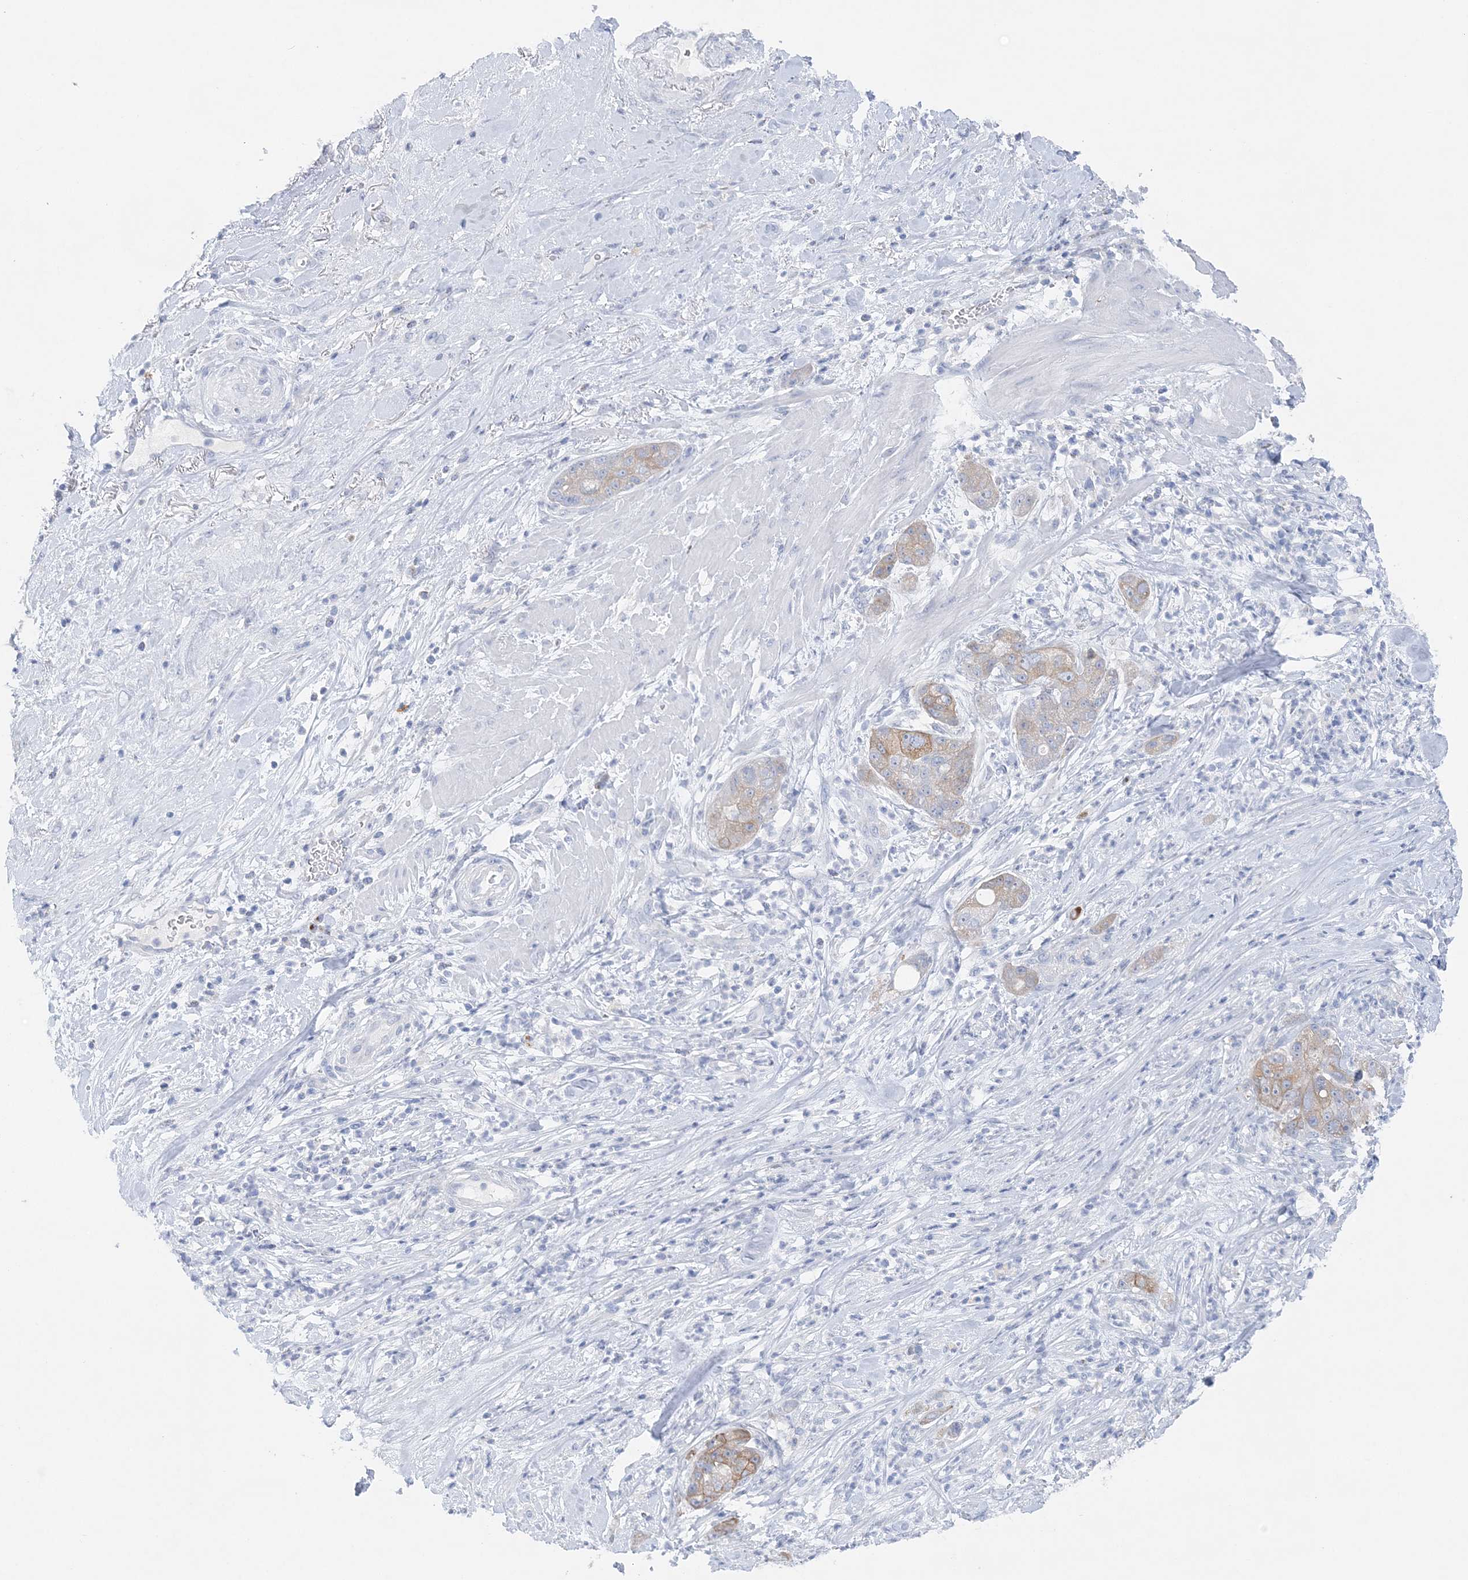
{"staining": {"intensity": "weak", "quantity": "25%-75%", "location": "cytoplasmic/membranous"}, "tissue": "pancreatic cancer", "cell_type": "Tumor cells", "image_type": "cancer", "snomed": [{"axis": "morphology", "description": "Adenocarcinoma, NOS"}, {"axis": "topography", "description": "Pancreas"}], "caption": "A brown stain labels weak cytoplasmic/membranous positivity of a protein in human pancreatic adenocarcinoma tumor cells.", "gene": "SLC5A6", "patient": {"sex": "female", "age": 78}}